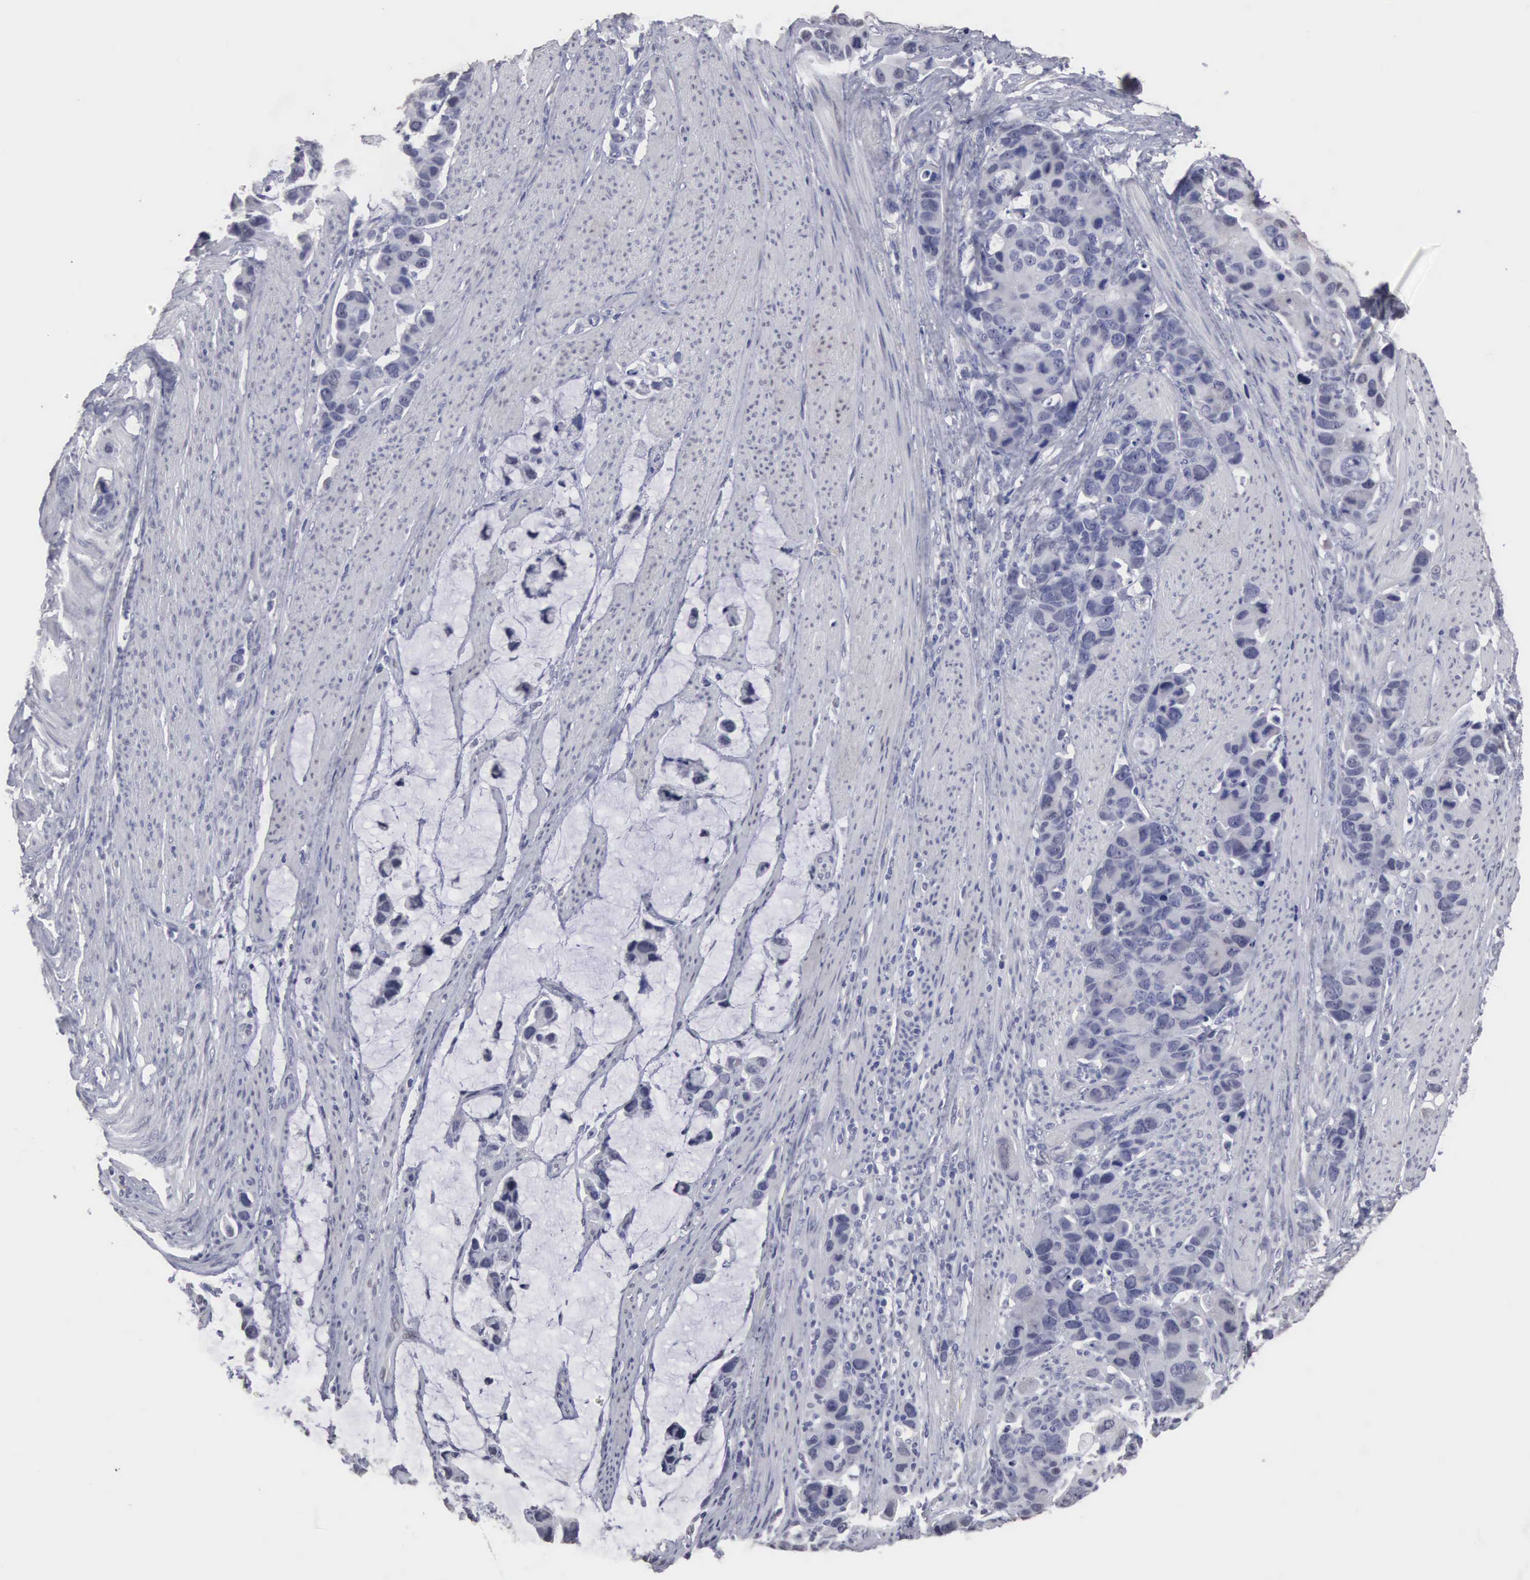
{"staining": {"intensity": "negative", "quantity": "none", "location": "none"}, "tissue": "stomach cancer", "cell_type": "Tumor cells", "image_type": "cancer", "snomed": [{"axis": "morphology", "description": "Adenocarcinoma, NOS"}, {"axis": "topography", "description": "Stomach, upper"}], "caption": "This is an immunohistochemistry (IHC) photomicrograph of human stomach cancer (adenocarcinoma). There is no expression in tumor cells.", "gene": "UPB1", "patient": {"sex": "male", "age": 71}}